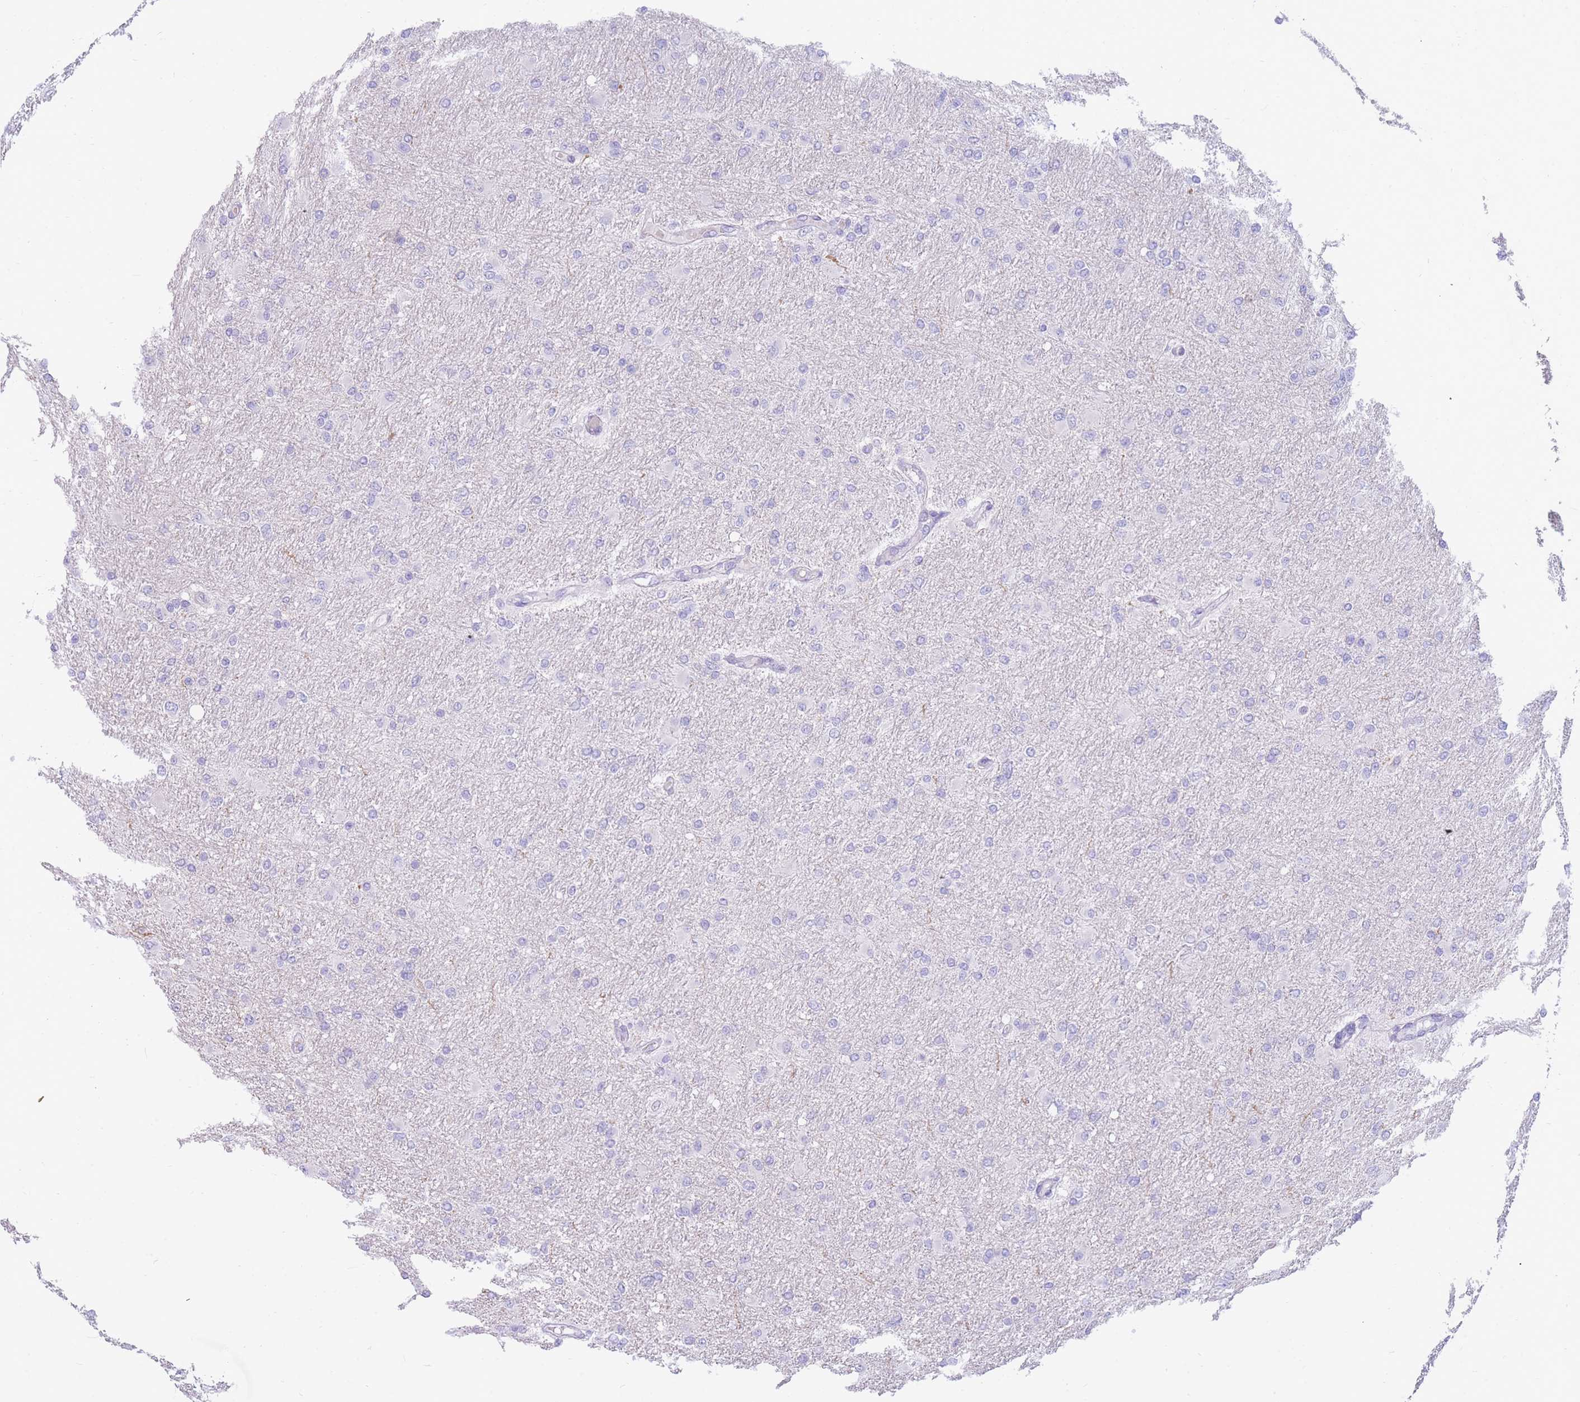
{"staining": {"intensity": "negative", "quantity": "none", "location": "none"}, "tissue": "glioma", "cell_type": "Tumor cells", "image_type": "cancer", "snomed": [{"axis": "morphology", "description": "Glioma, malignant, High grade"}, {"axis": "topography", "description": "Cerebral cortex"}], "caption": "Human glioma stained for a protein using IHC reveals no expression in tumor cells.", "gene": "TPSAB1", "patient": {"sex": "female", "age": 36}}